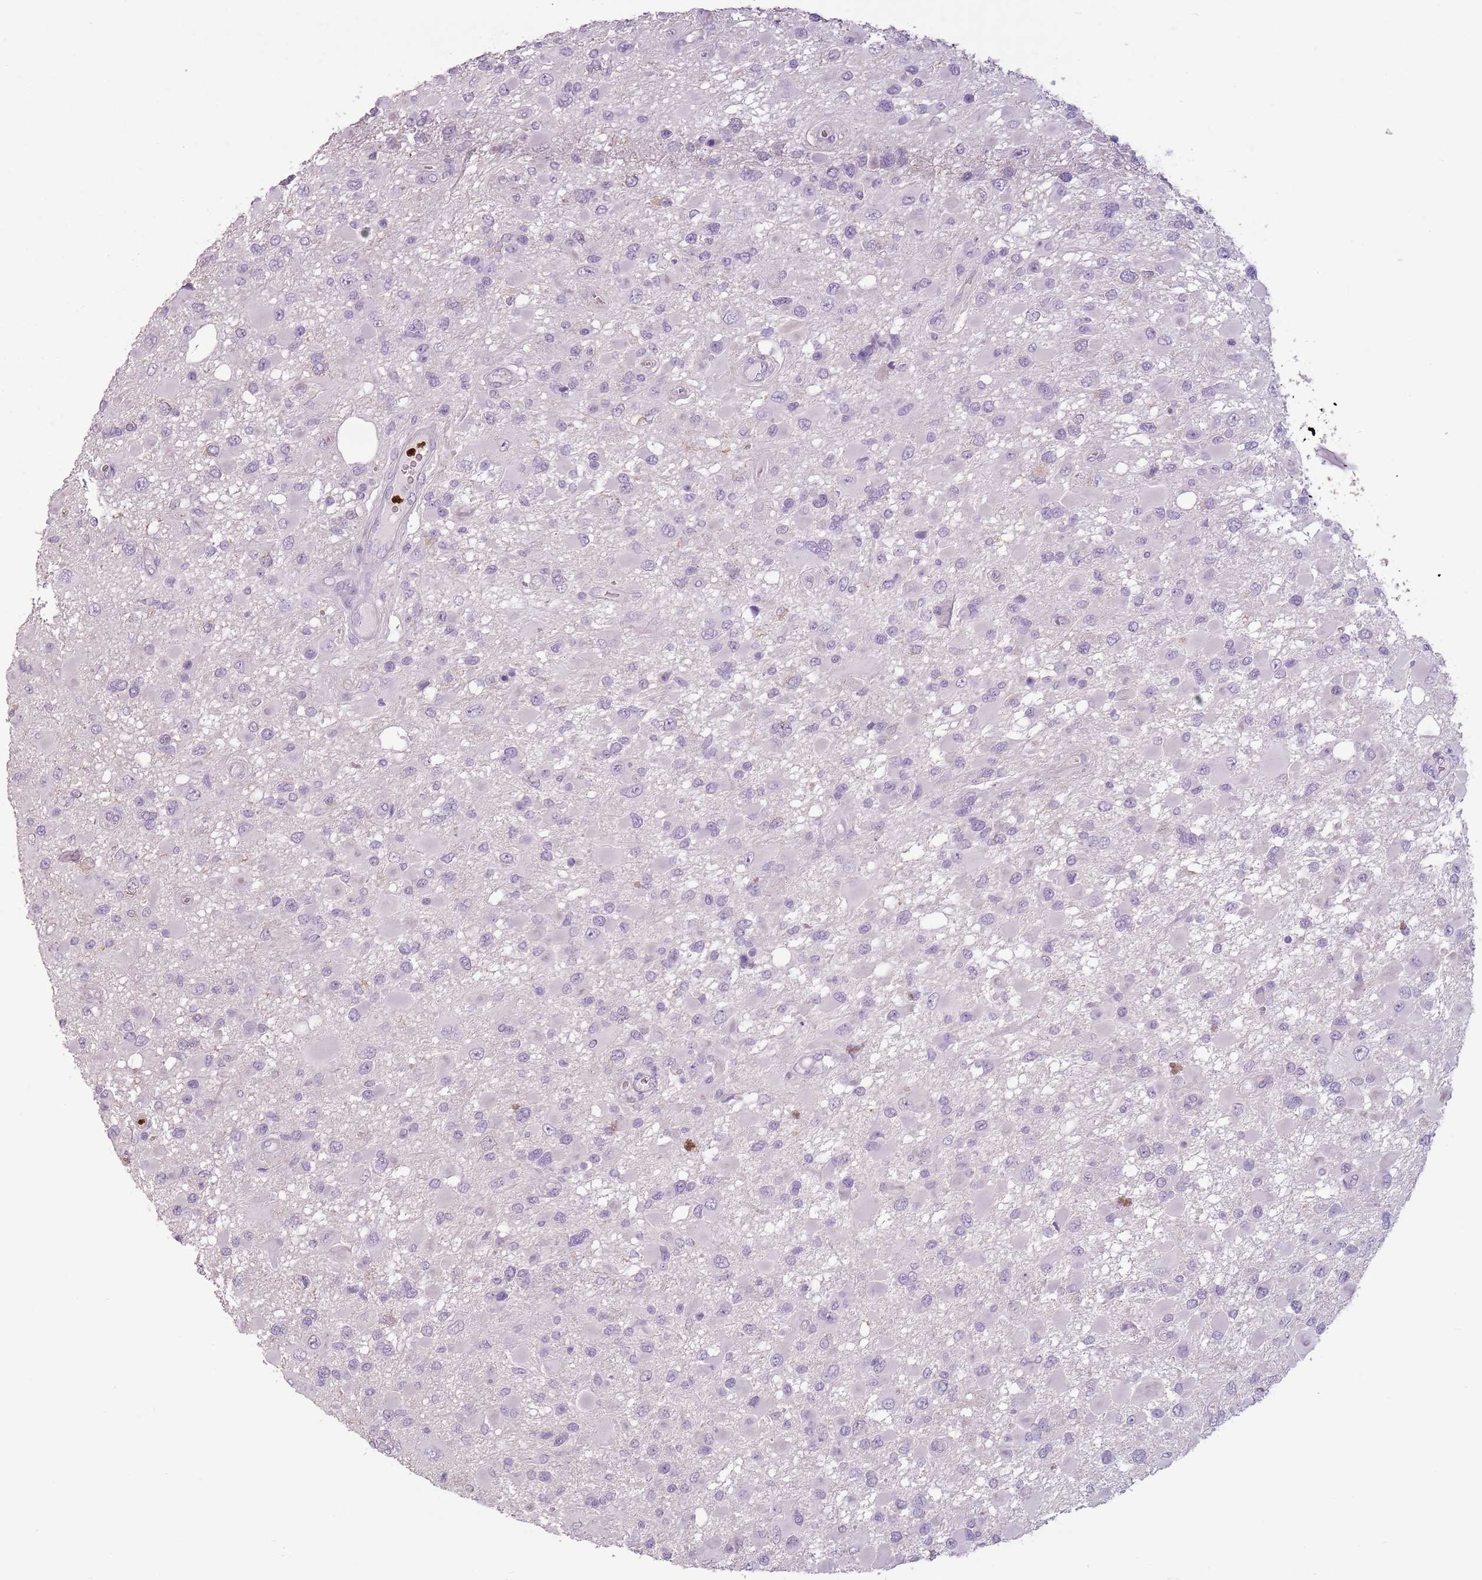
{"staining": {"intensity": "negative", "quantity": "none", "location": "none"}, "tissue": "glioma", "cell_type": "Tumor cells", "image_type": "cancer", "snomed": [{"axis": "morphology", "description": "Glioma, malignant, High grade"}, {"axis": "topography", "description": "Brain"}], "caption": "Malignant high-grade glioma stained for a protein using immunohistochemistry displays no expression tumor cells.", "gene": "CELF6", "patient": {"sex": "male", "age": 53}}